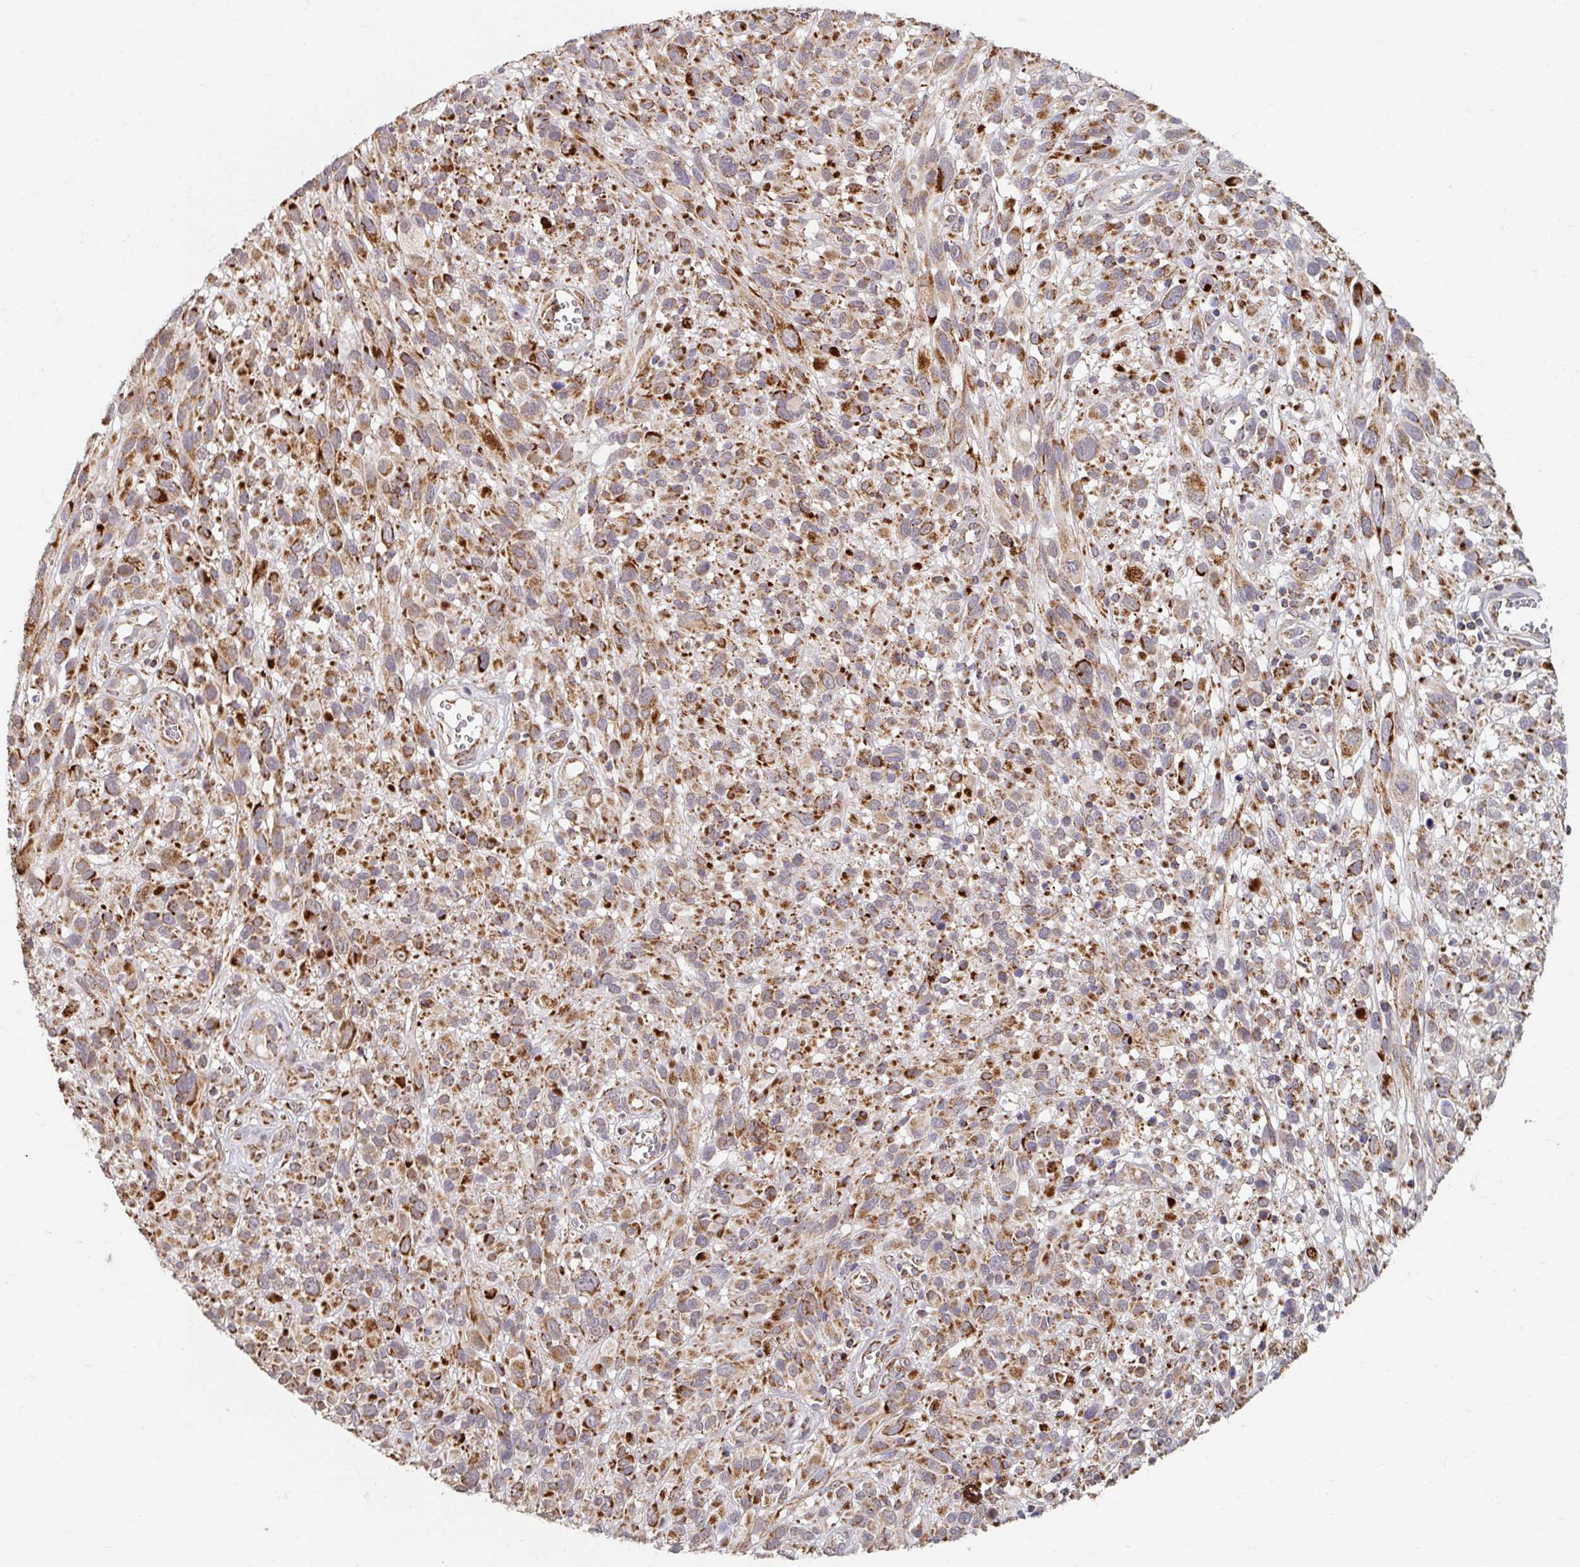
{"staining": {"intensity": "moderate", "quantity": ">75%", "location": "cytoplasmic/membranous"}, "tissue": "melanoma", "cell_type": "Tumor cells", "image_type": "cancer", "snomed": [{"axis": "morphology", "description": "Malignant melanoma, NOS"}, {"axis": "topography", "description": "Skin"}], "caption": "Protein analysis of melanoma tissue exhibits moderate cytoplasmic/membranous staining in about >75% of tumor cells.", "gene": "MAVS", "patient": {"sex": "male", "age": 68}}